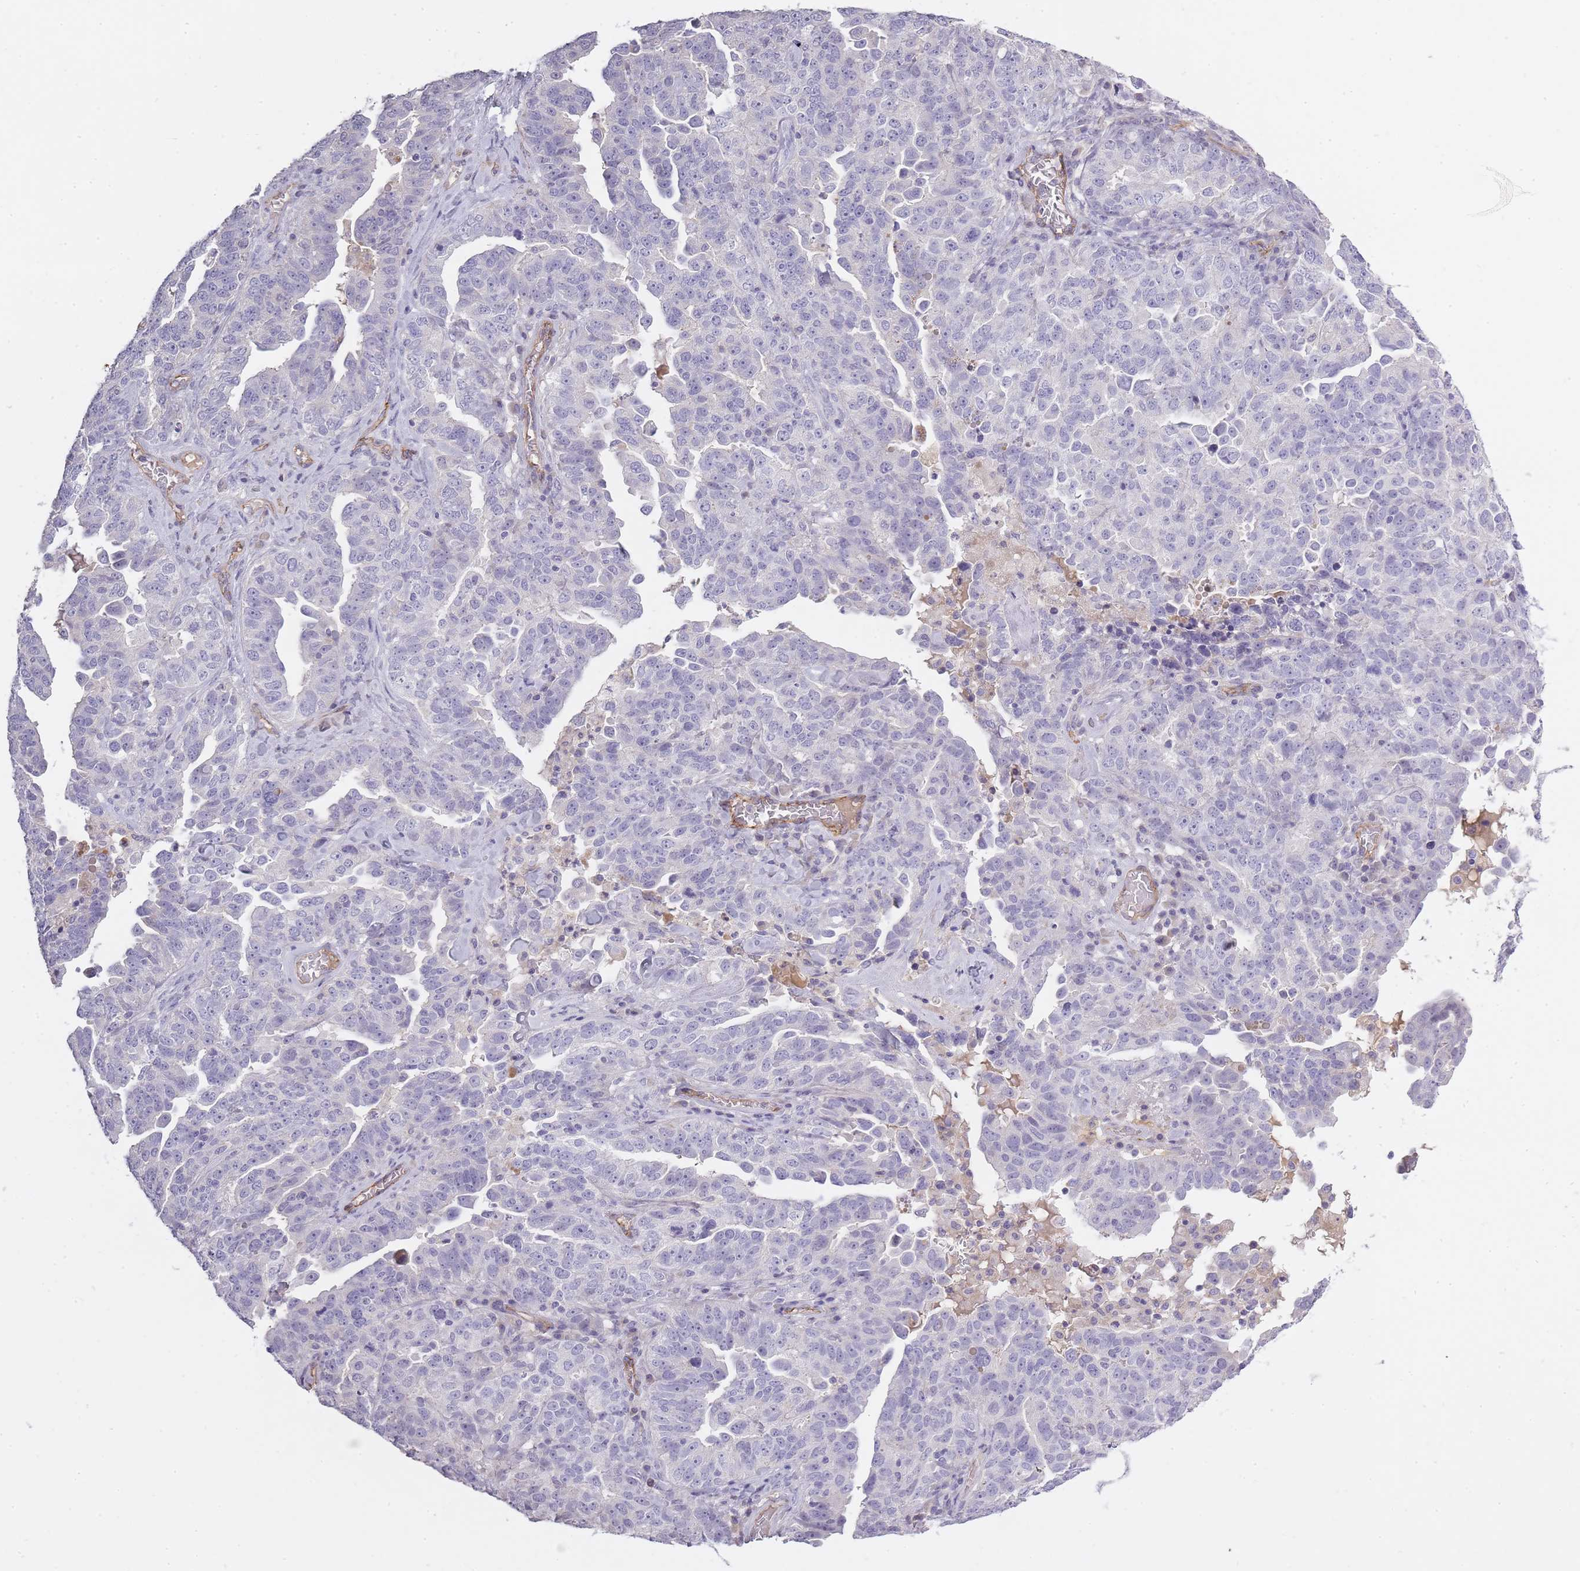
{"staining": {"intensity": "negative", "quantity": "none", "location": "none"}, "tissue": "ovarian cancer", "cell_type": "Tumor cells", "image_type": "cancer", "snomed": [{"axis": "morphology", "description": "Carcinoma, endometroid"}, {"axis": "topography", "description": "Ovary"}], "caption": "This histopathology image is of ovarian cancer (endometroid carcinoma) stained with immunohistochemistry to label a protein in brown with the nuclei are counter-stained blue. There is no positivity in tumor cells. (Stains: DAB (3,3'-diaminobenzidine) IHC with hematoxylin counter stain, Microscopy: brightfield microscopy at high magnification).", "gene": "SLC8A2", "patient": {"sex": "female", "age": 62}}